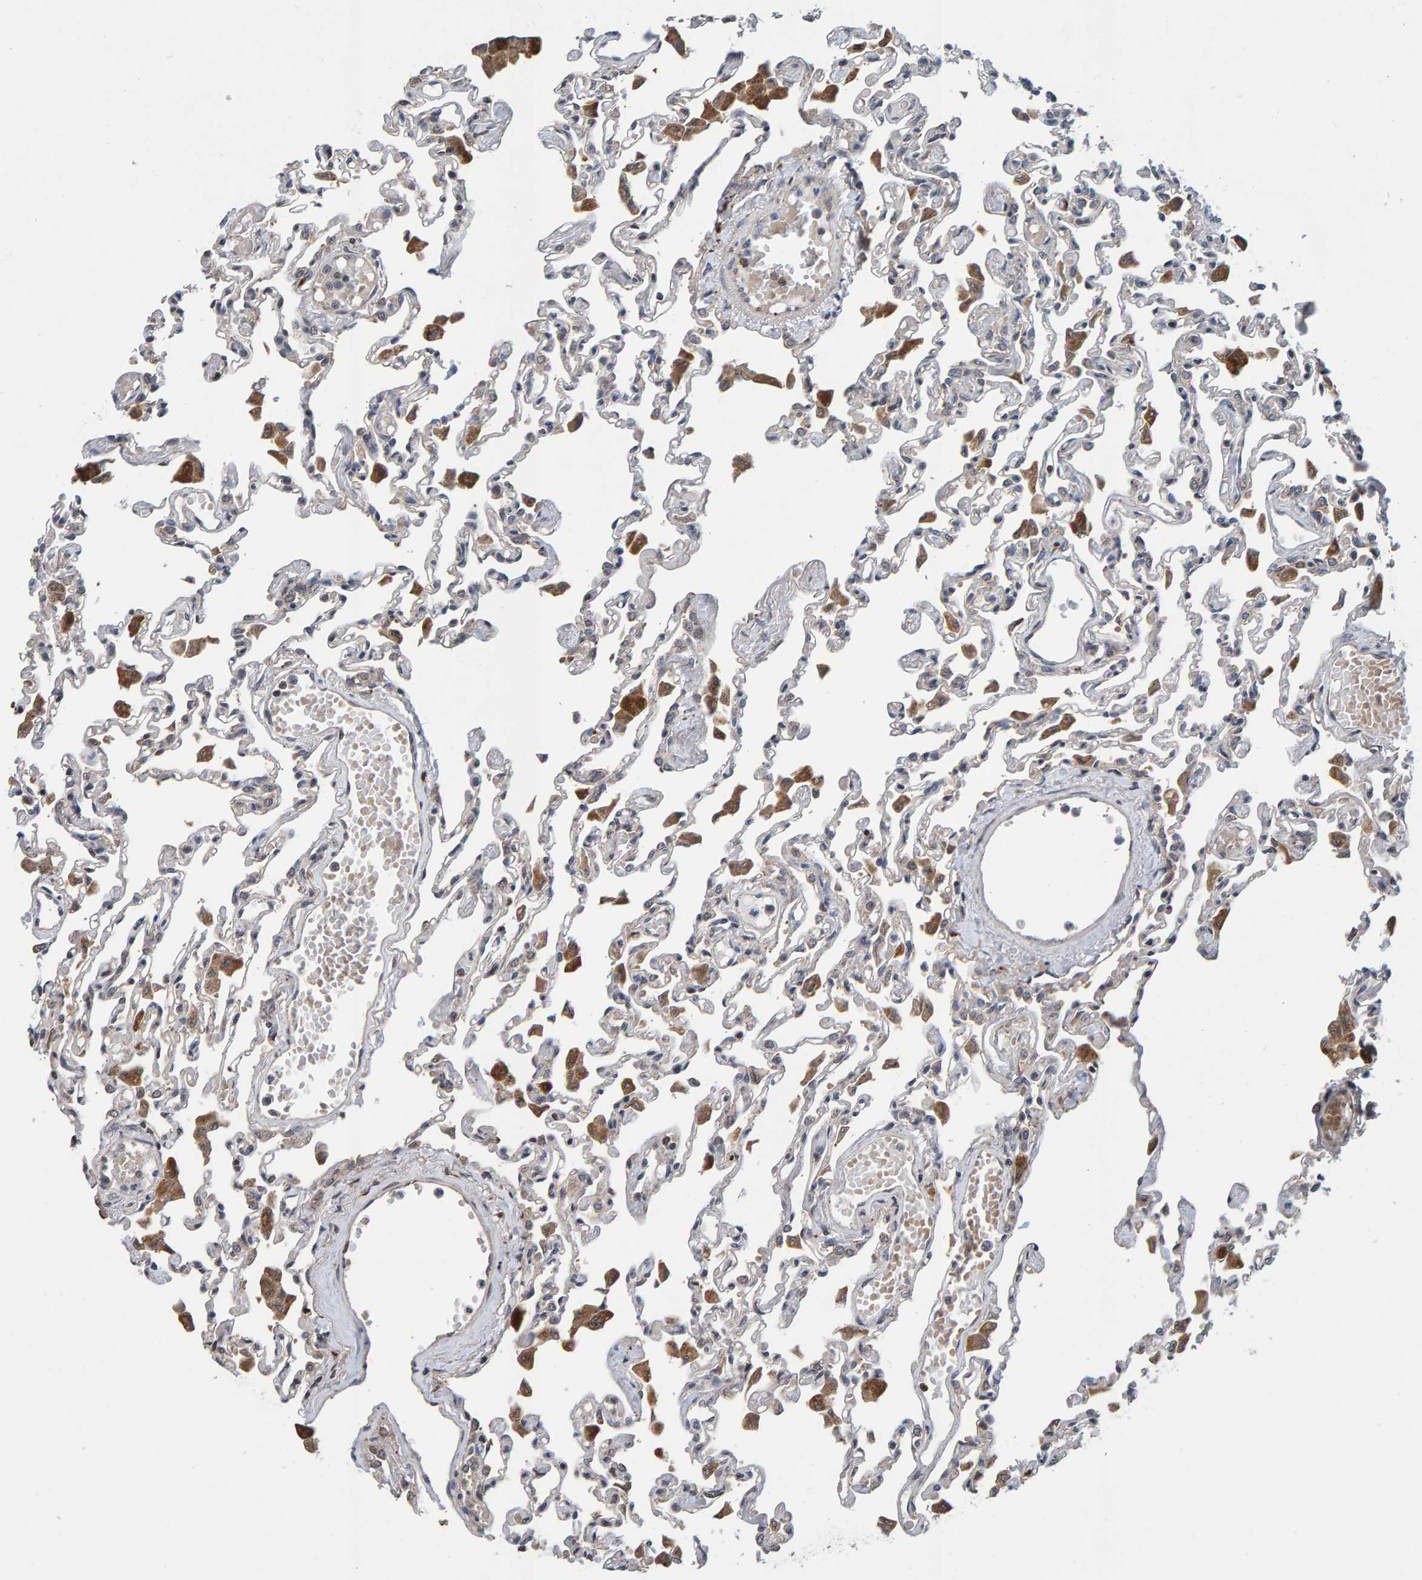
{"staining": {"intensity": "weak", "quantity": "<25%", "location": "cytoplasmic/membranous"}, "tissue": "lung", "cell_type": "Alveolar cells", "image_type": "normal", "snomed": [{"axis": "morphology", "description": "Normal tissue, NOS"}, {"axis": "topography", "description": "Bronchus"}, {"axis": "topography", "description": "Lung"}], "caption": "DAB immunohistochemical staining of unremarkable human lung displays no significant expression in alveolar cells. The staining was performed using DAB to visualize the protein expression in brown, while the nuclei were stained in blue with hematoxylin (Magnification: 20x).", "gene": "CCDC25", "patient": {"sex": "female", "age": 49}}